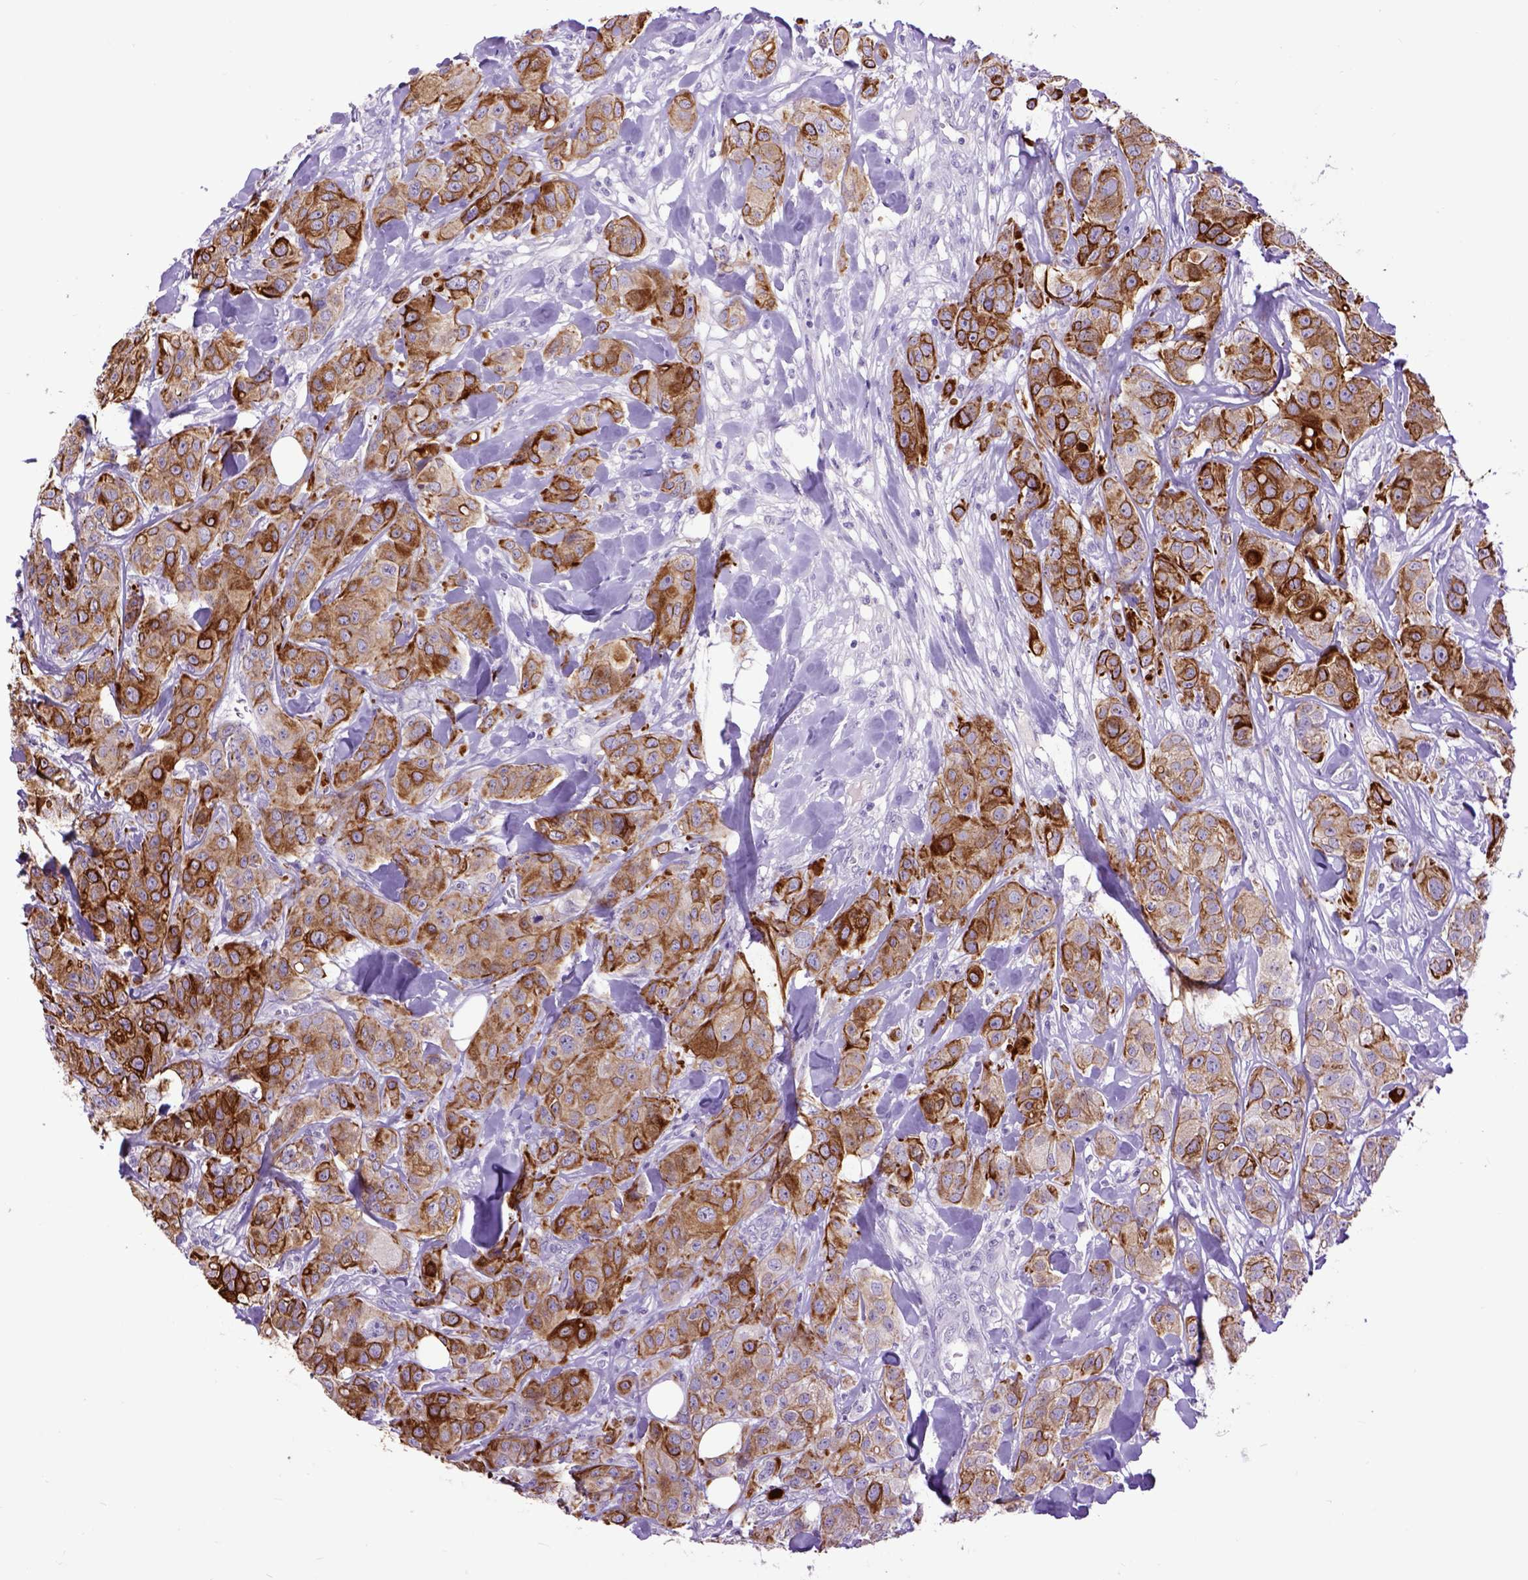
{"staining": {"intensity": "strong", "quantity": ">75%", "location": "cytoplasmic/membranous"}, "tissue": "breast cancer", "cell_type": "Tumor cells", "image_type": "cancer", "snomed": [{"axis": "morphology", "description": "Duct carcinoma"}, {"axis": "topography", "description": "Breast"}], "caption": "High-power microscopy captured an immunohistochemistry image of breast intraductal carcinoma, revealing strong cytoplasmic/membranous expression in approximately >75% of tumor cells. Using DAB (brown) and hematoxylin (blue) stains, captured at high magnification using brightfield microscopy.", "gene": "RAB25", "patient": {"sex": "female", "age": 43}}